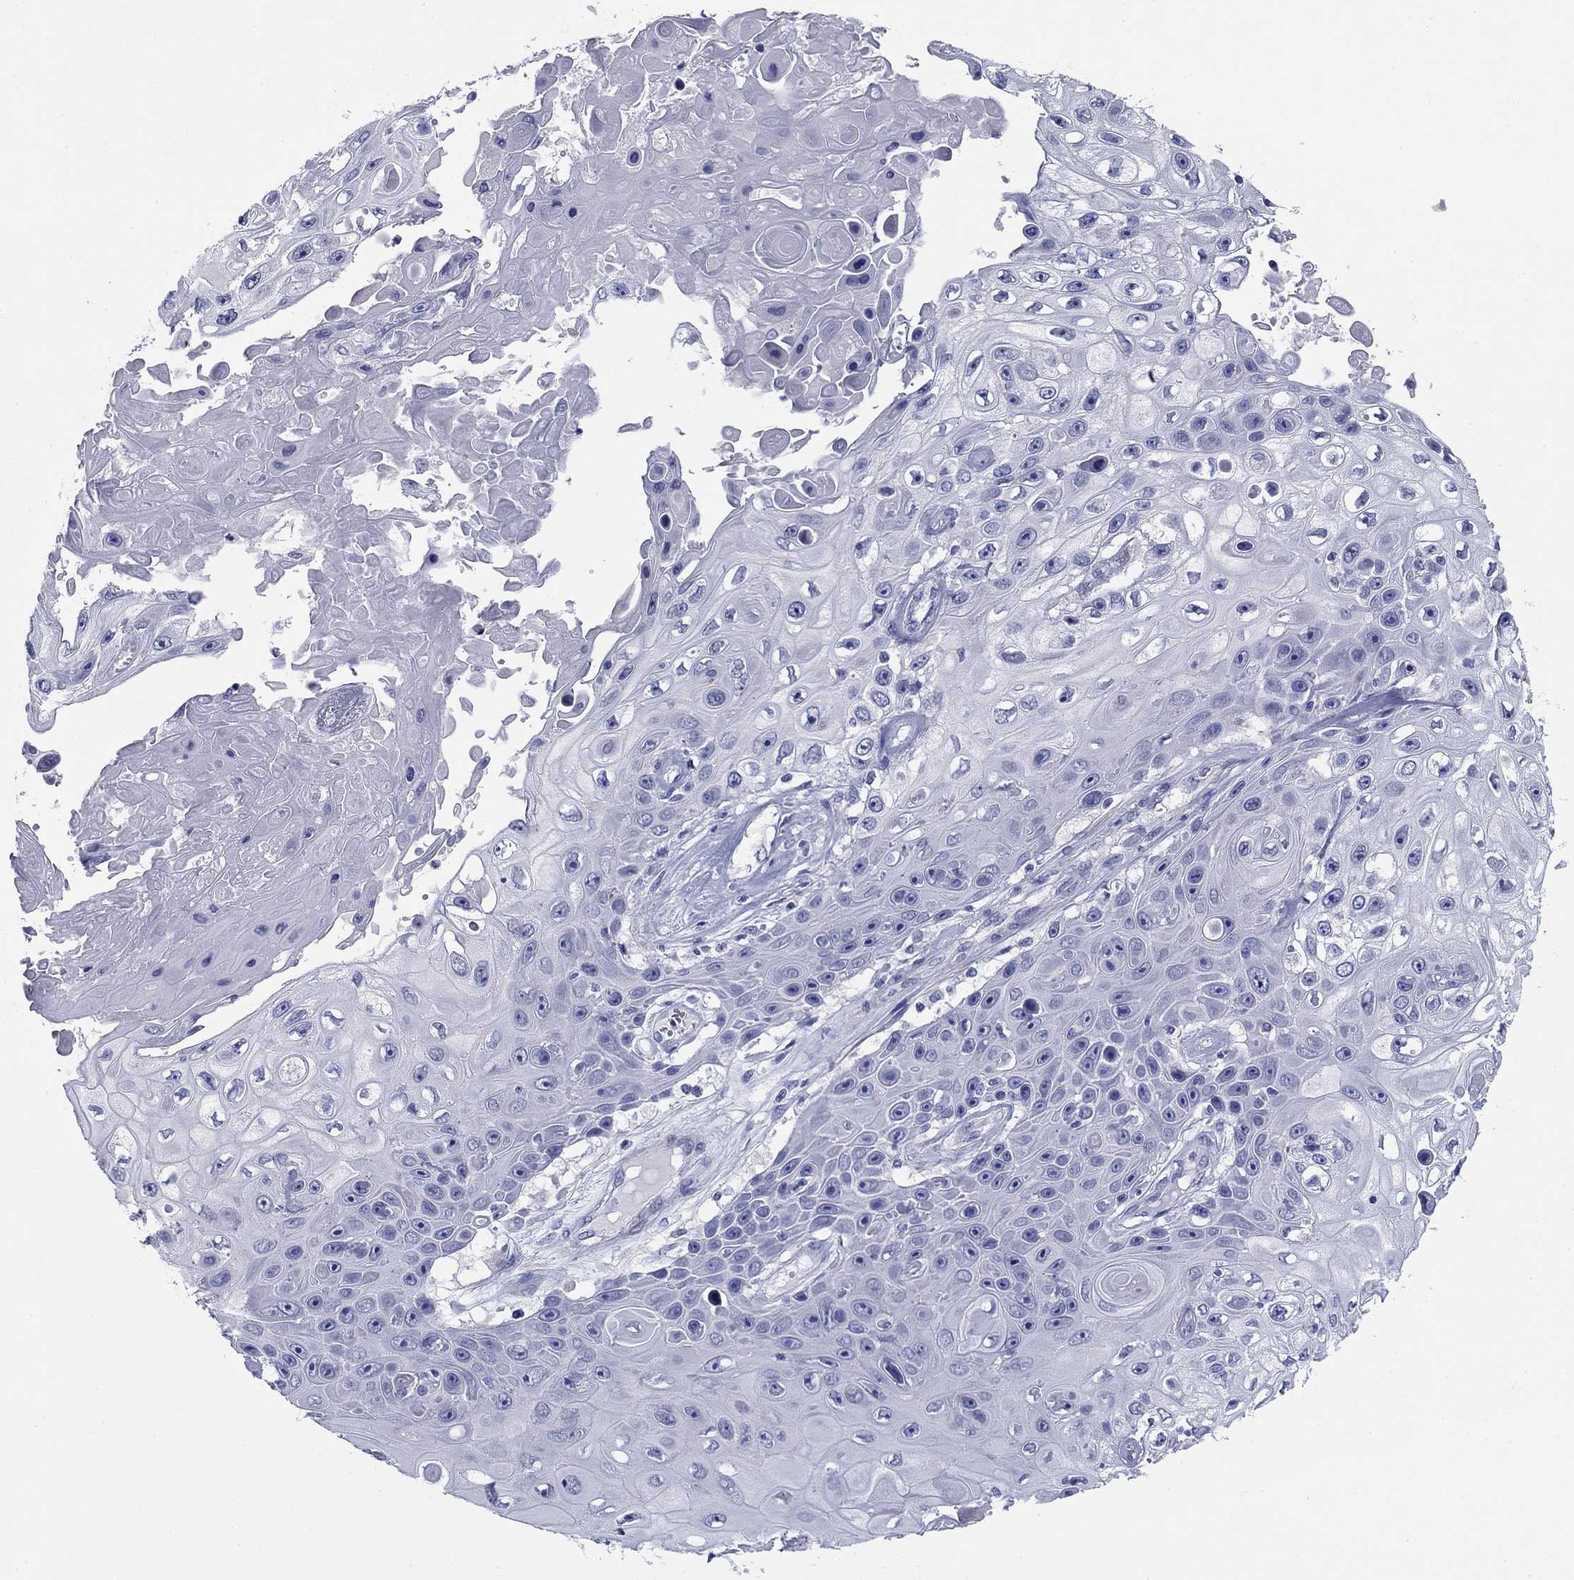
{"staining": {"intensity": "negative", "quantity": "none", "location": "none"}, "tissue": "skin cancer", "cell_type": "Tumor cells", "image_type": "cancer", "snomed": [{"axis": "morphology", "description": "Squamous cell carcinoma, NOS"}, {"axis": "topography", "description": "Skin"}], "caption": "An immunohistochemistry (IHC) image of skin cancer is shown. There is no staining in tumor cells of skin cancer.", "gene": "PRKCG", "patient": {"sex": "male", "age": 82}}